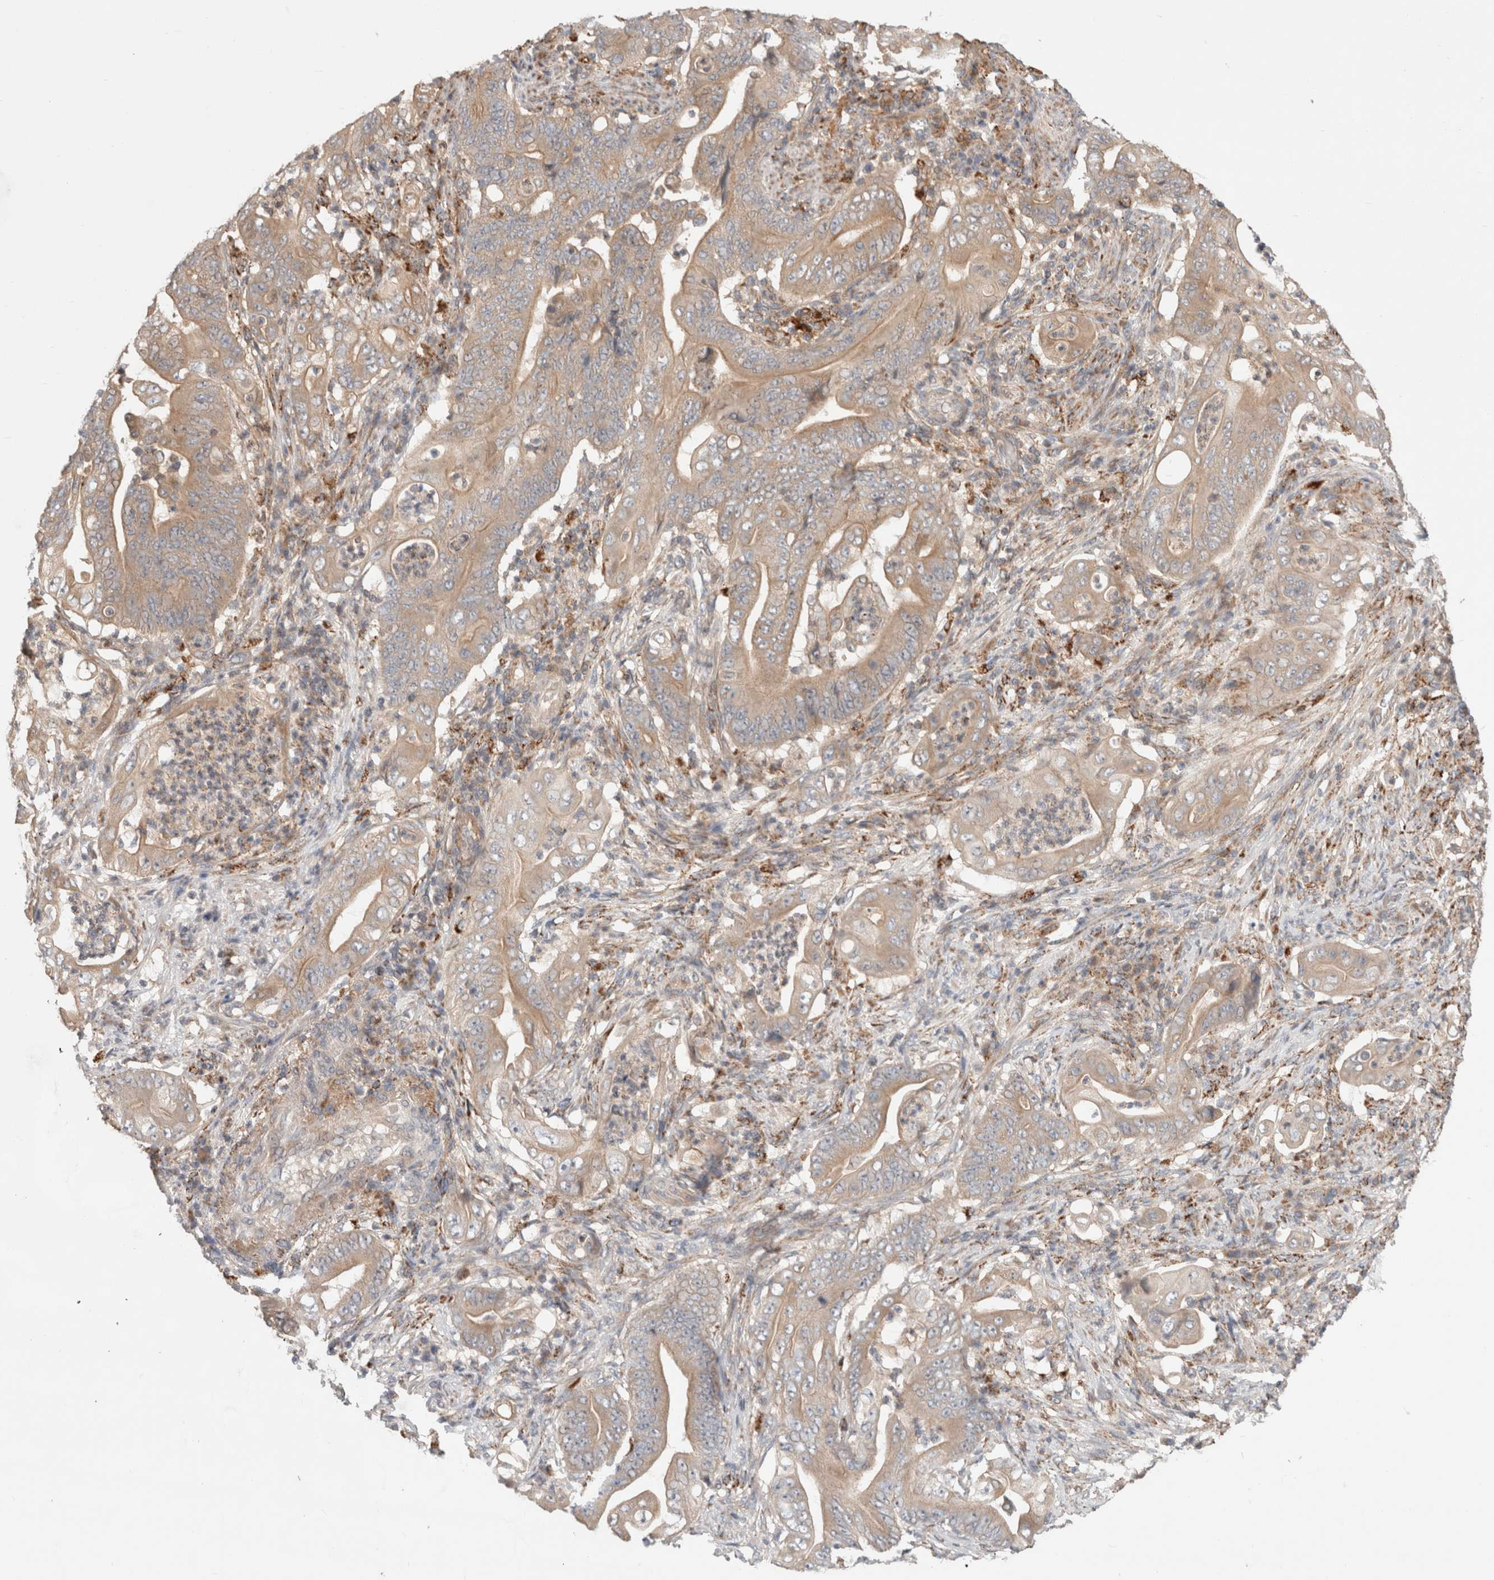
{"staining": {"intensity": "weak", "quantity": ">75%", "location": "cytoplasmic/membranous"}, "tissue": "stomach cancer", "cell_type": "Tumor cells", "image_type": "cancer", "snomed": [{"axis": "morphology", "description": "Adenocarcinoma, NOS"}, {"axis": "topography", "description": "Stomach"}], "caption": "A micrograph of human stomach adenocarcinoma stained for a protein demonstrates weak cytoplasmic/membranous brown staining in tumor cells.", "gene": "HROB", "patient": {"sex": "female", "age": 73}}